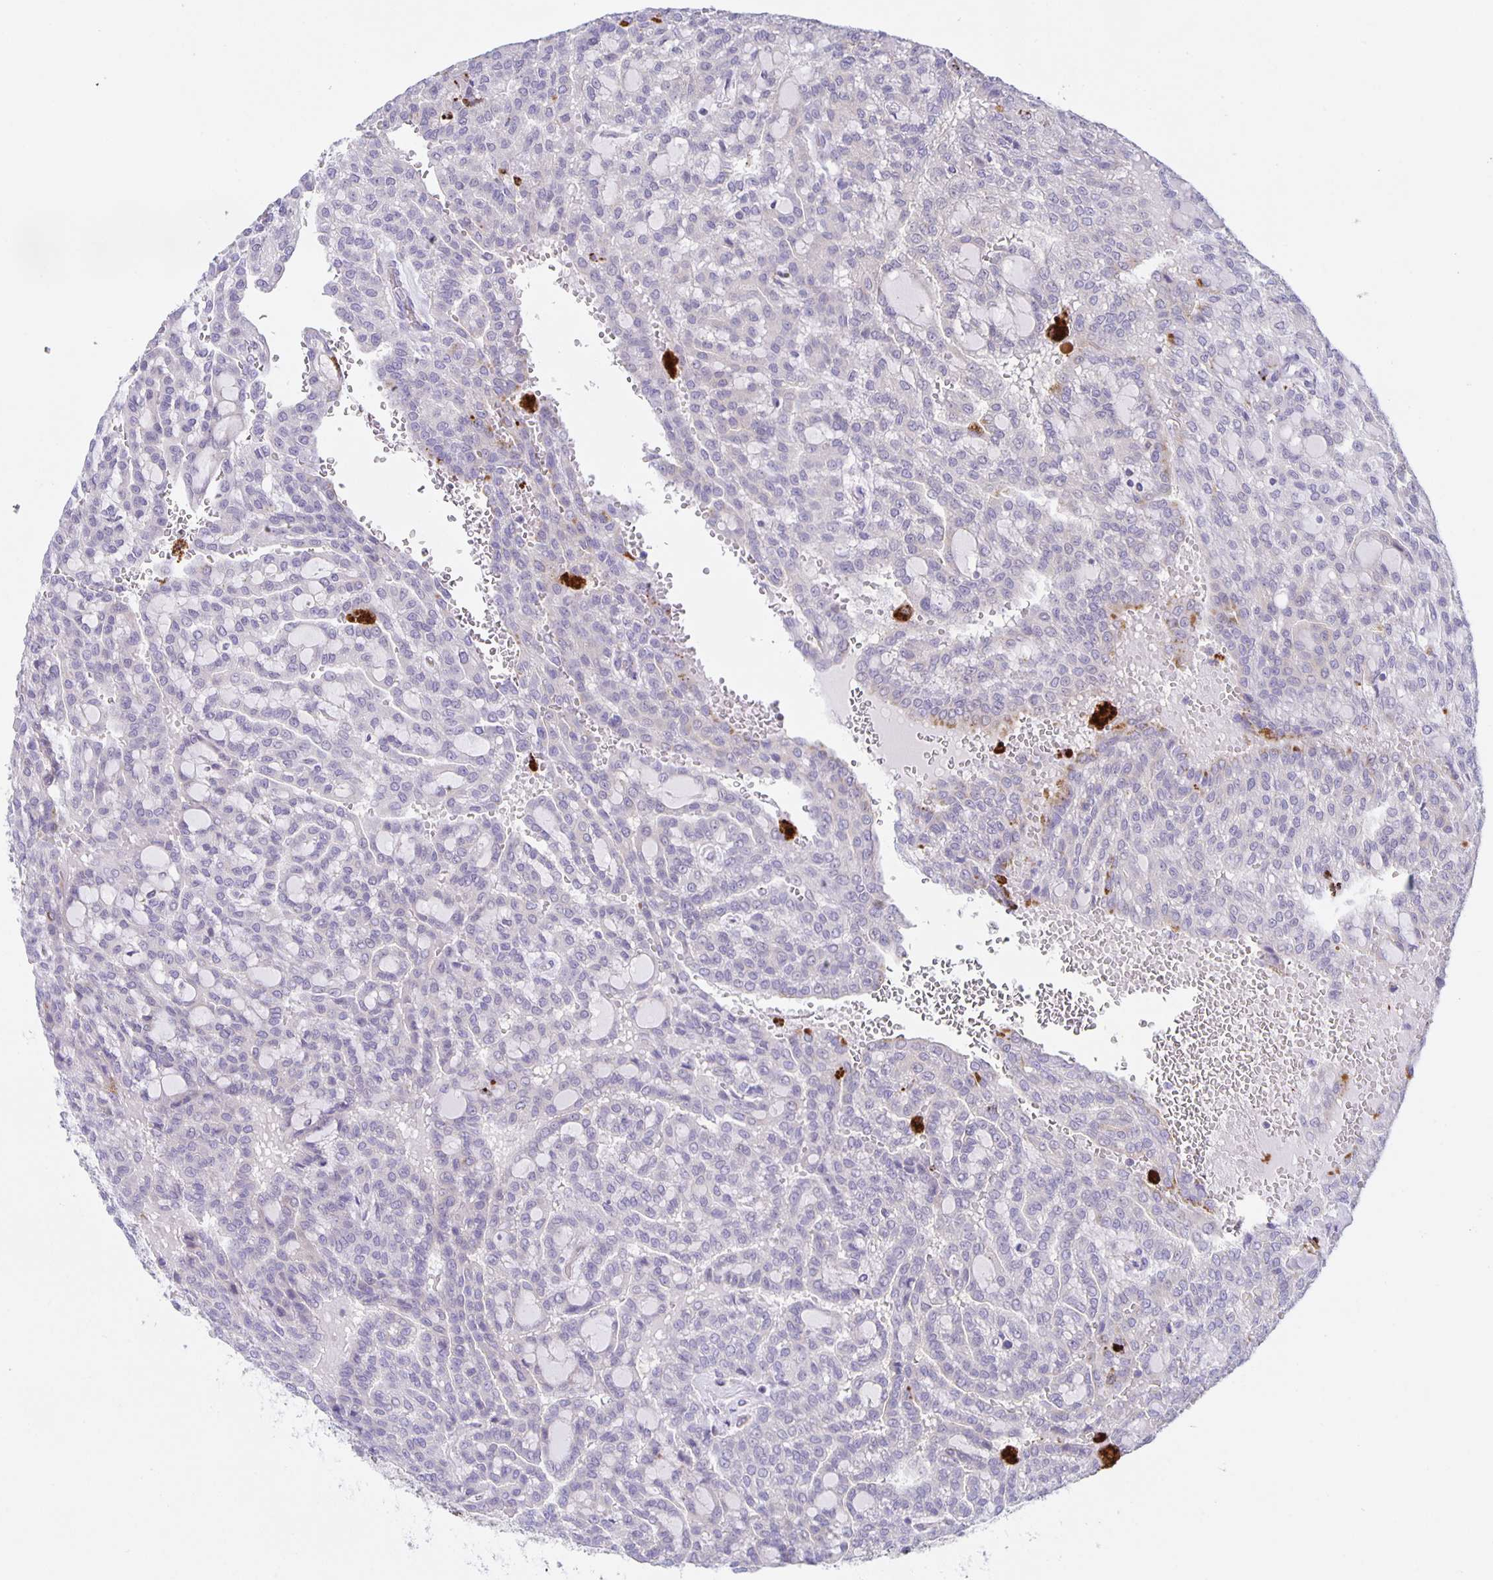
{"staining": {"intensity": "negative", "quantity": "none", "location": "none"}, "tissue": "renal cancer", "cell_type": "Tumor cells", "image_type": "cancer", "snomed": [{"axis": "morphology", "description": "Adenocarcinoma, NOS"}, {"axis": "topography", "description": "Kidney"}], "caption": "This is an immunohistochemistry micrograph of human renal adenocarcinoma. There is no staining in tumor cells.", "gene": "LIPA", "patient": {"sex": "male", "age": 63}}